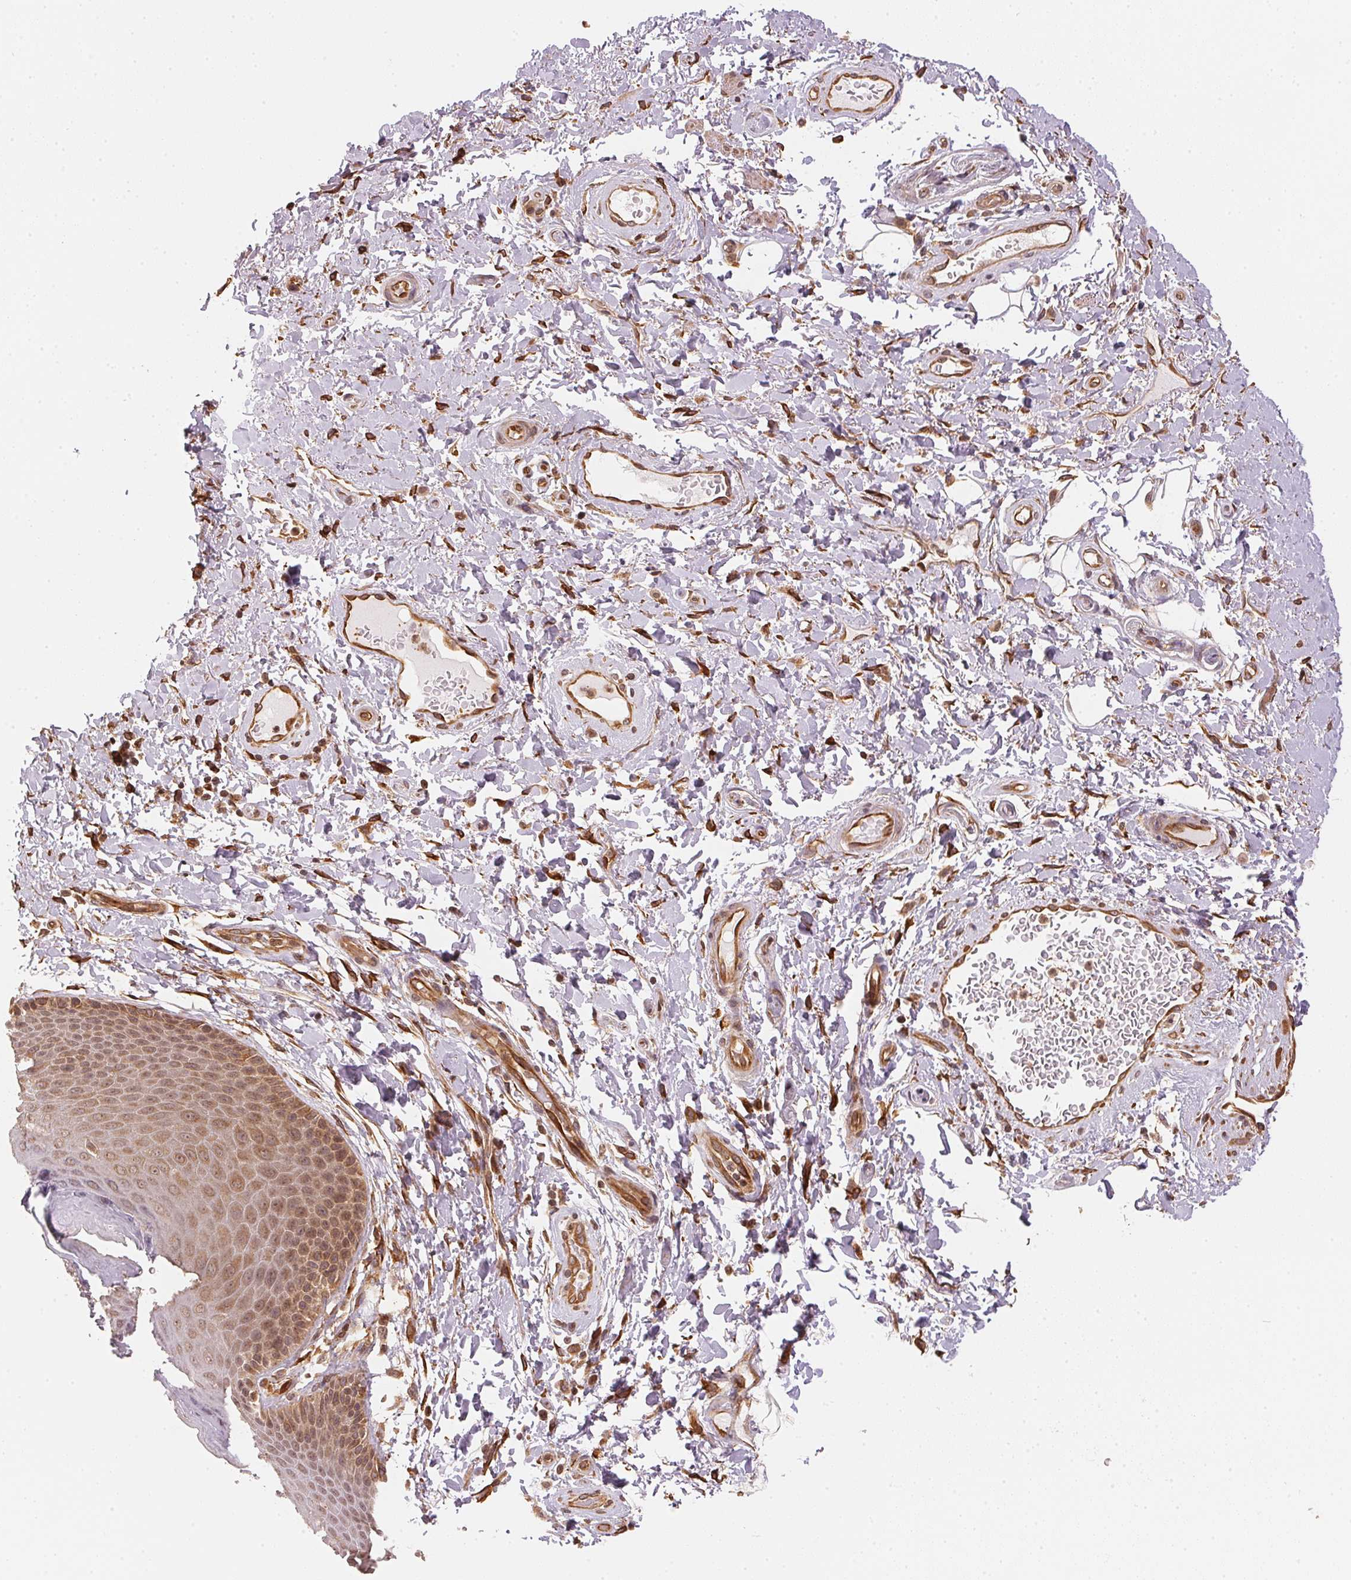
{"staining": {"intensity": "moderate", "quantity": ">75%", "location": "cytoplasmic/membranous"}, "tissue": "skin", "cell_type": "Epidermal cells", "image_type": "normal", "snomed": [{"axis": "morphology", "description": "Normal tissue, NOS"}, {"axis": "topography", "description": "Anal"}, {"axis": "topography", "description": "Peripheral nerve tissue"}], "caption": "A high-resolution image shows immunohistochemistry staining of unremarkable skin, which reveals moderate cytoplasmic/membranous positivity in about >75% of epidermal cells. Using DAB (brown) and hematoxylin (blue) stains, captured at high magnification using brightfield microscopy.", "gene": "STRN4", "patient": {"sex": "male", "age": 51}}